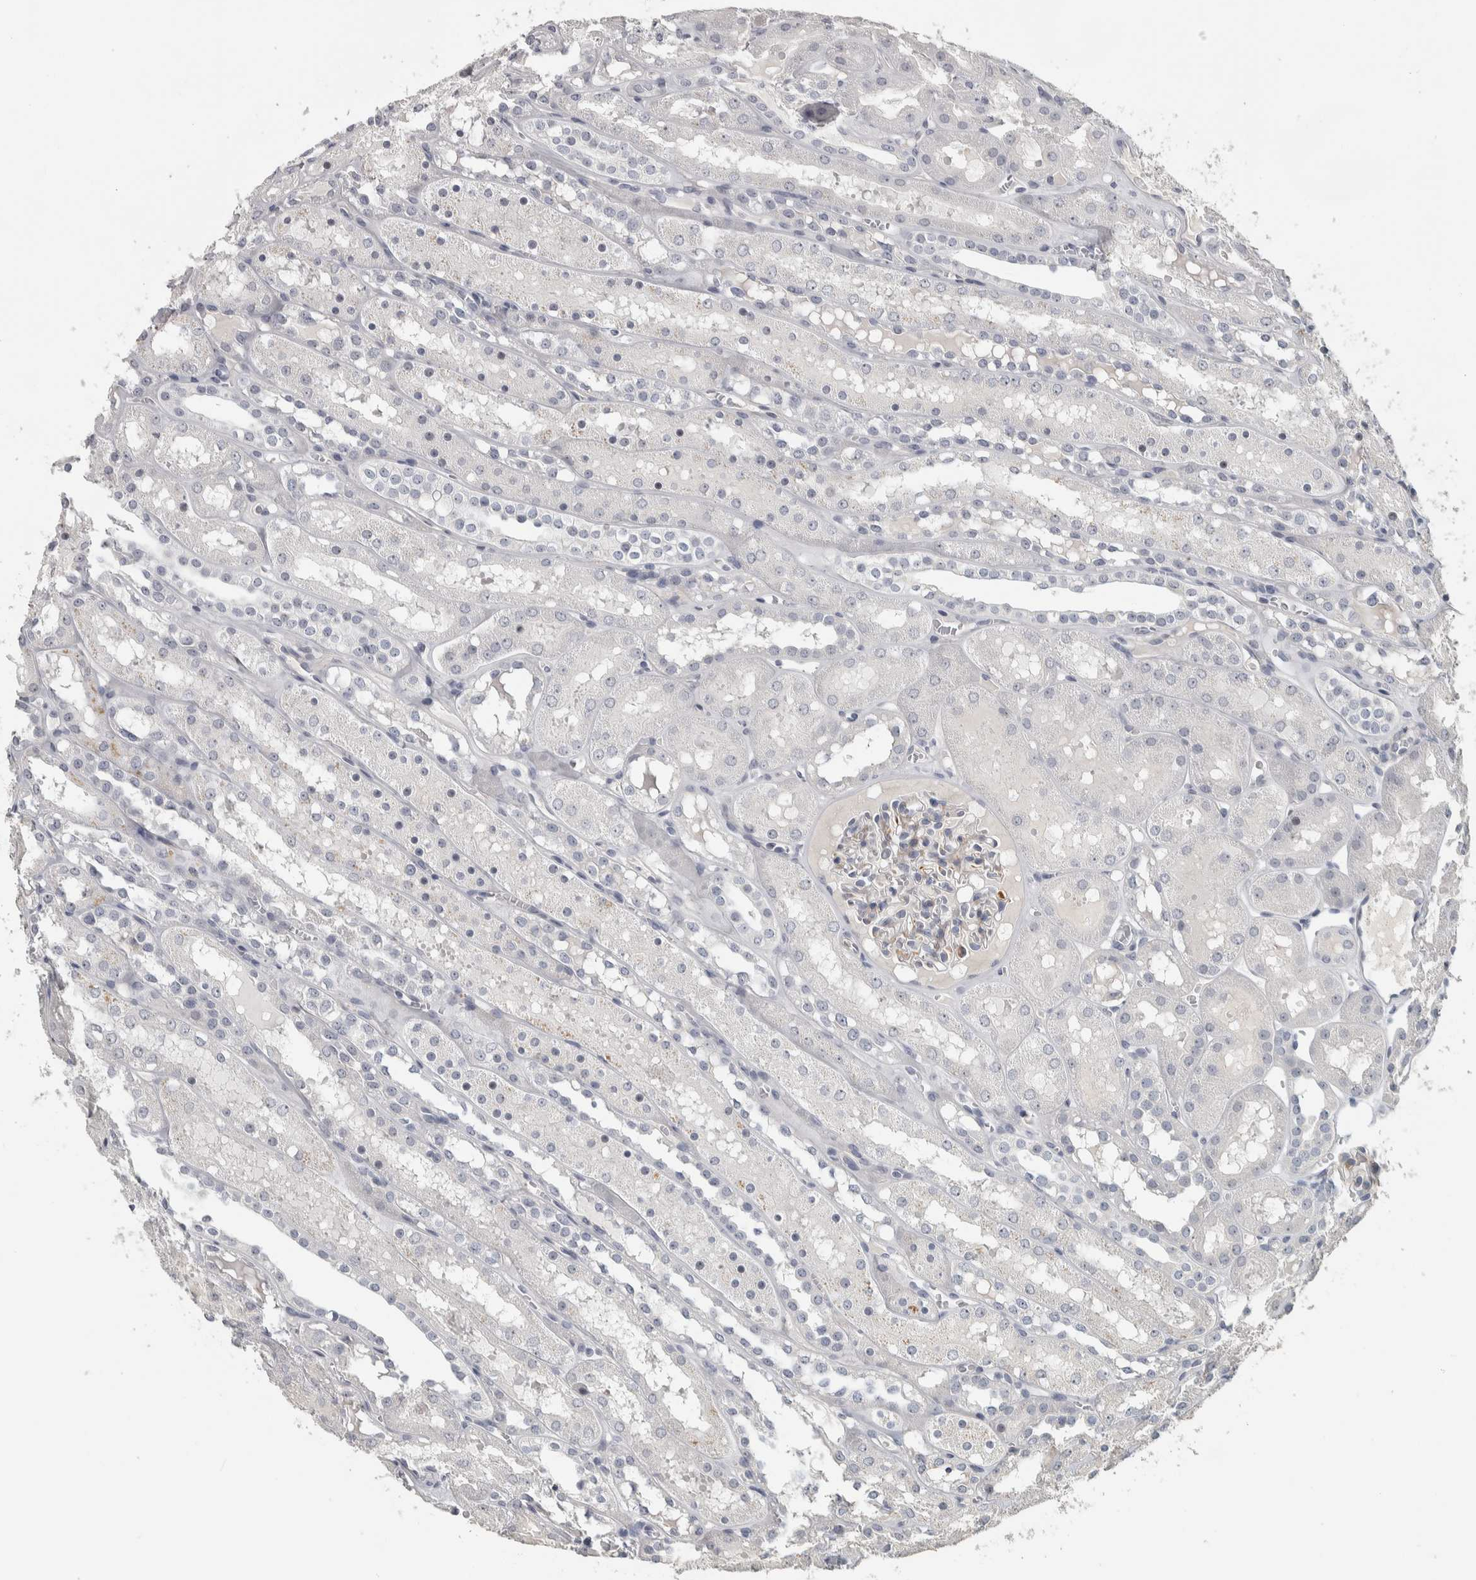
{"staining": {"intensity": "weak", "quantity": "<25%", "location": "cytoplasmic/membranous"}, "tissue": "kidney", "cell_type": "Cells in glomeruli", "image_type": "normal", "snomed": [{"axis": "morphology", "description": "Normal tissue, NOS"}, {"axis": "topography", "description": "Kidney"}, {"axis": "topography", "description": "Urinary bladder"}], "caption": "IHC photomicrograph of normal kidney stained for a protein (brown), which exhibits no expression in cells in glomeruli.", "gene": "DCAF10", "patient": {"sex": "male", "age": 16}}